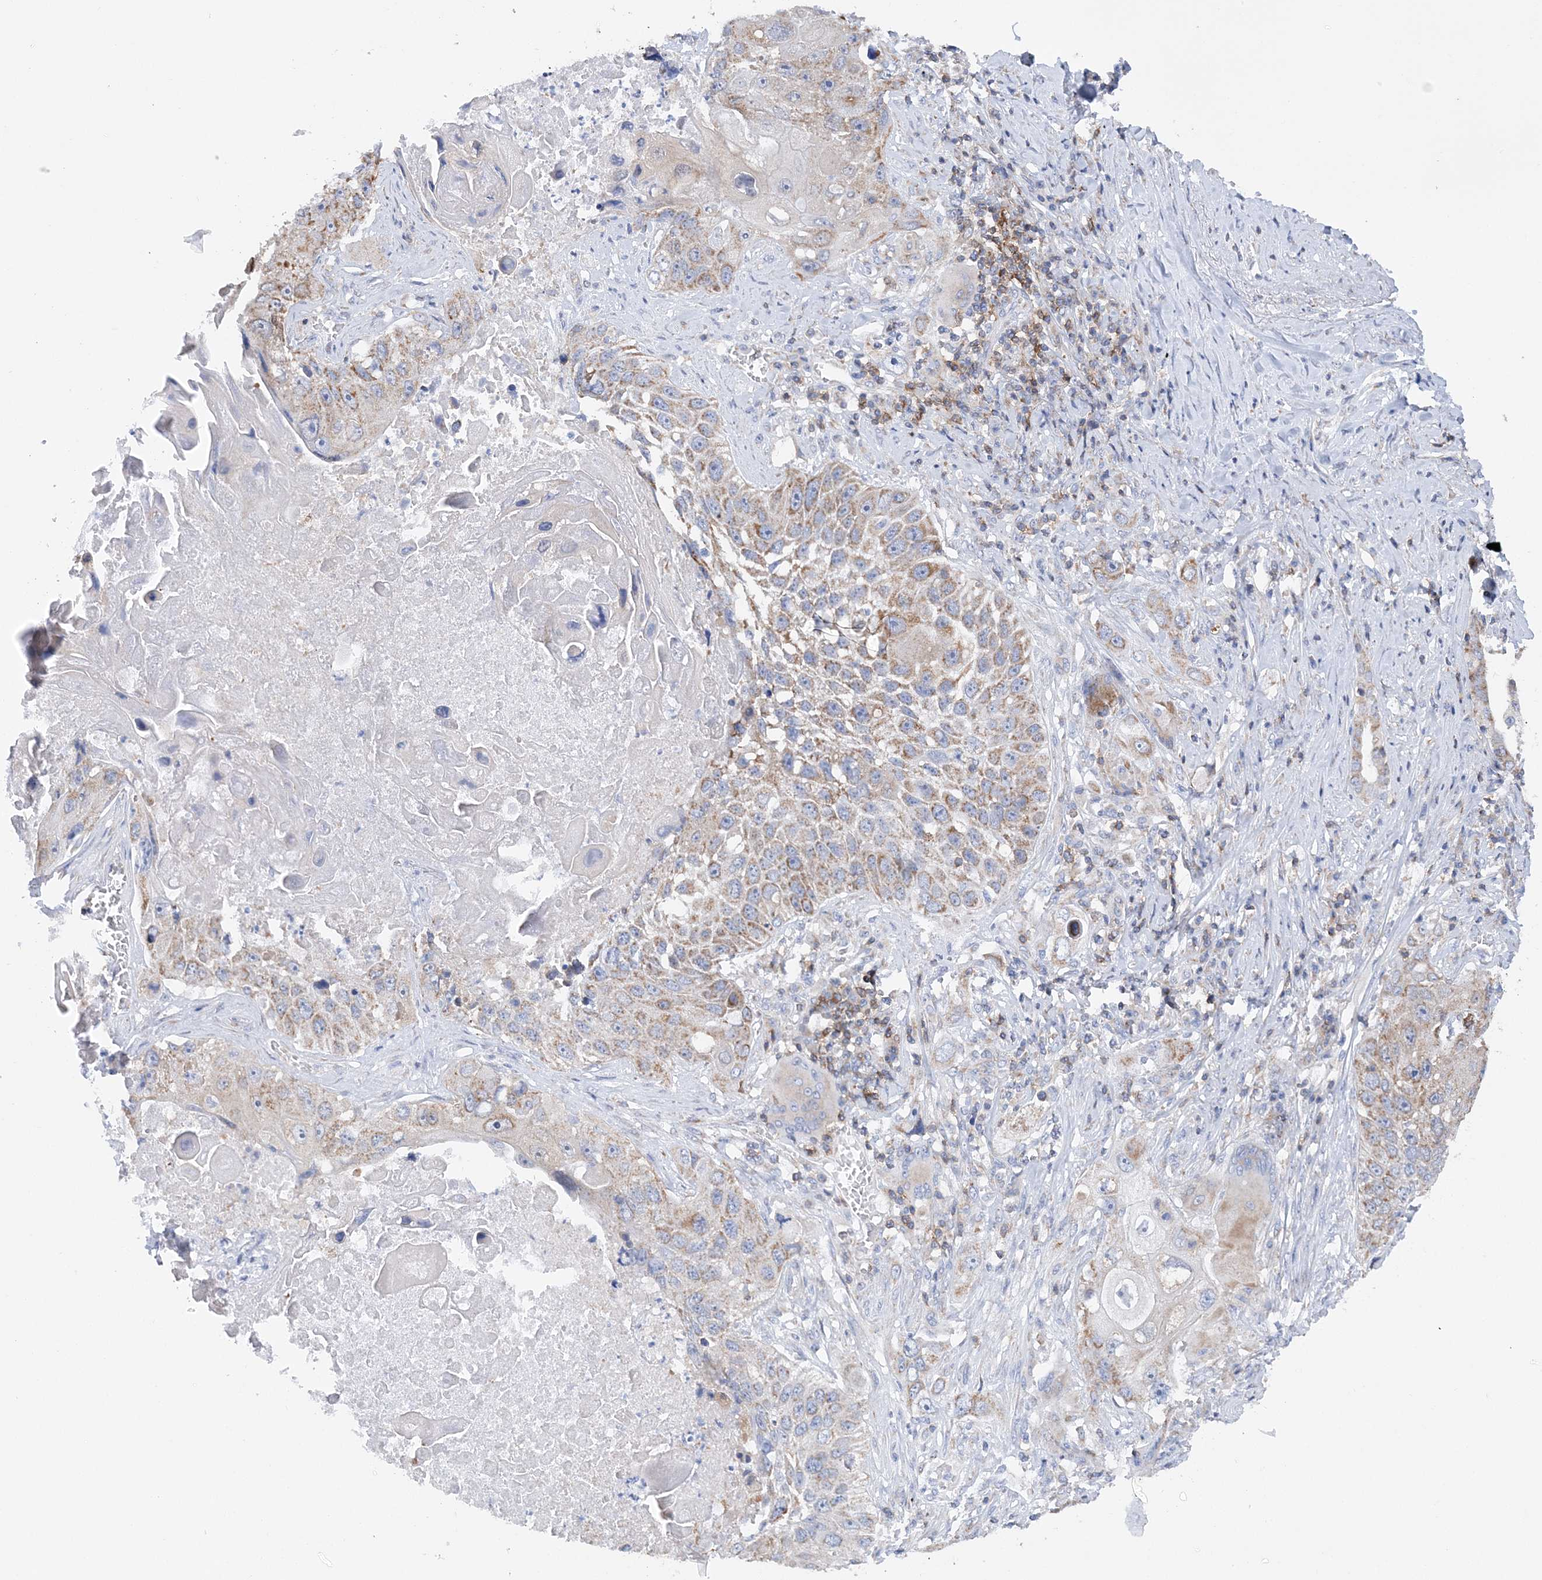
{"staining": {"intensity": "moderate", "quantity": ">75%", "location": "cytoplasmic/membranous"}, "tissue": "lung cancer", "cell_type": "Tumor cells", "image_type": "cancer", "snomed": [{"axis": "morphology", "description": "Squamous cell carcinoma, NOS"}, {"axis": "topography", "description": "Lung"}], "caption": "Lung cancer (squamous cell carcinoma) stained with DAB IHC displays medium levels of moderate cytoplasmic/membranous positivity in about >75% of tumor cells.", "gene": "TTC32", "patient": {"sex": "male", "age": 61}}